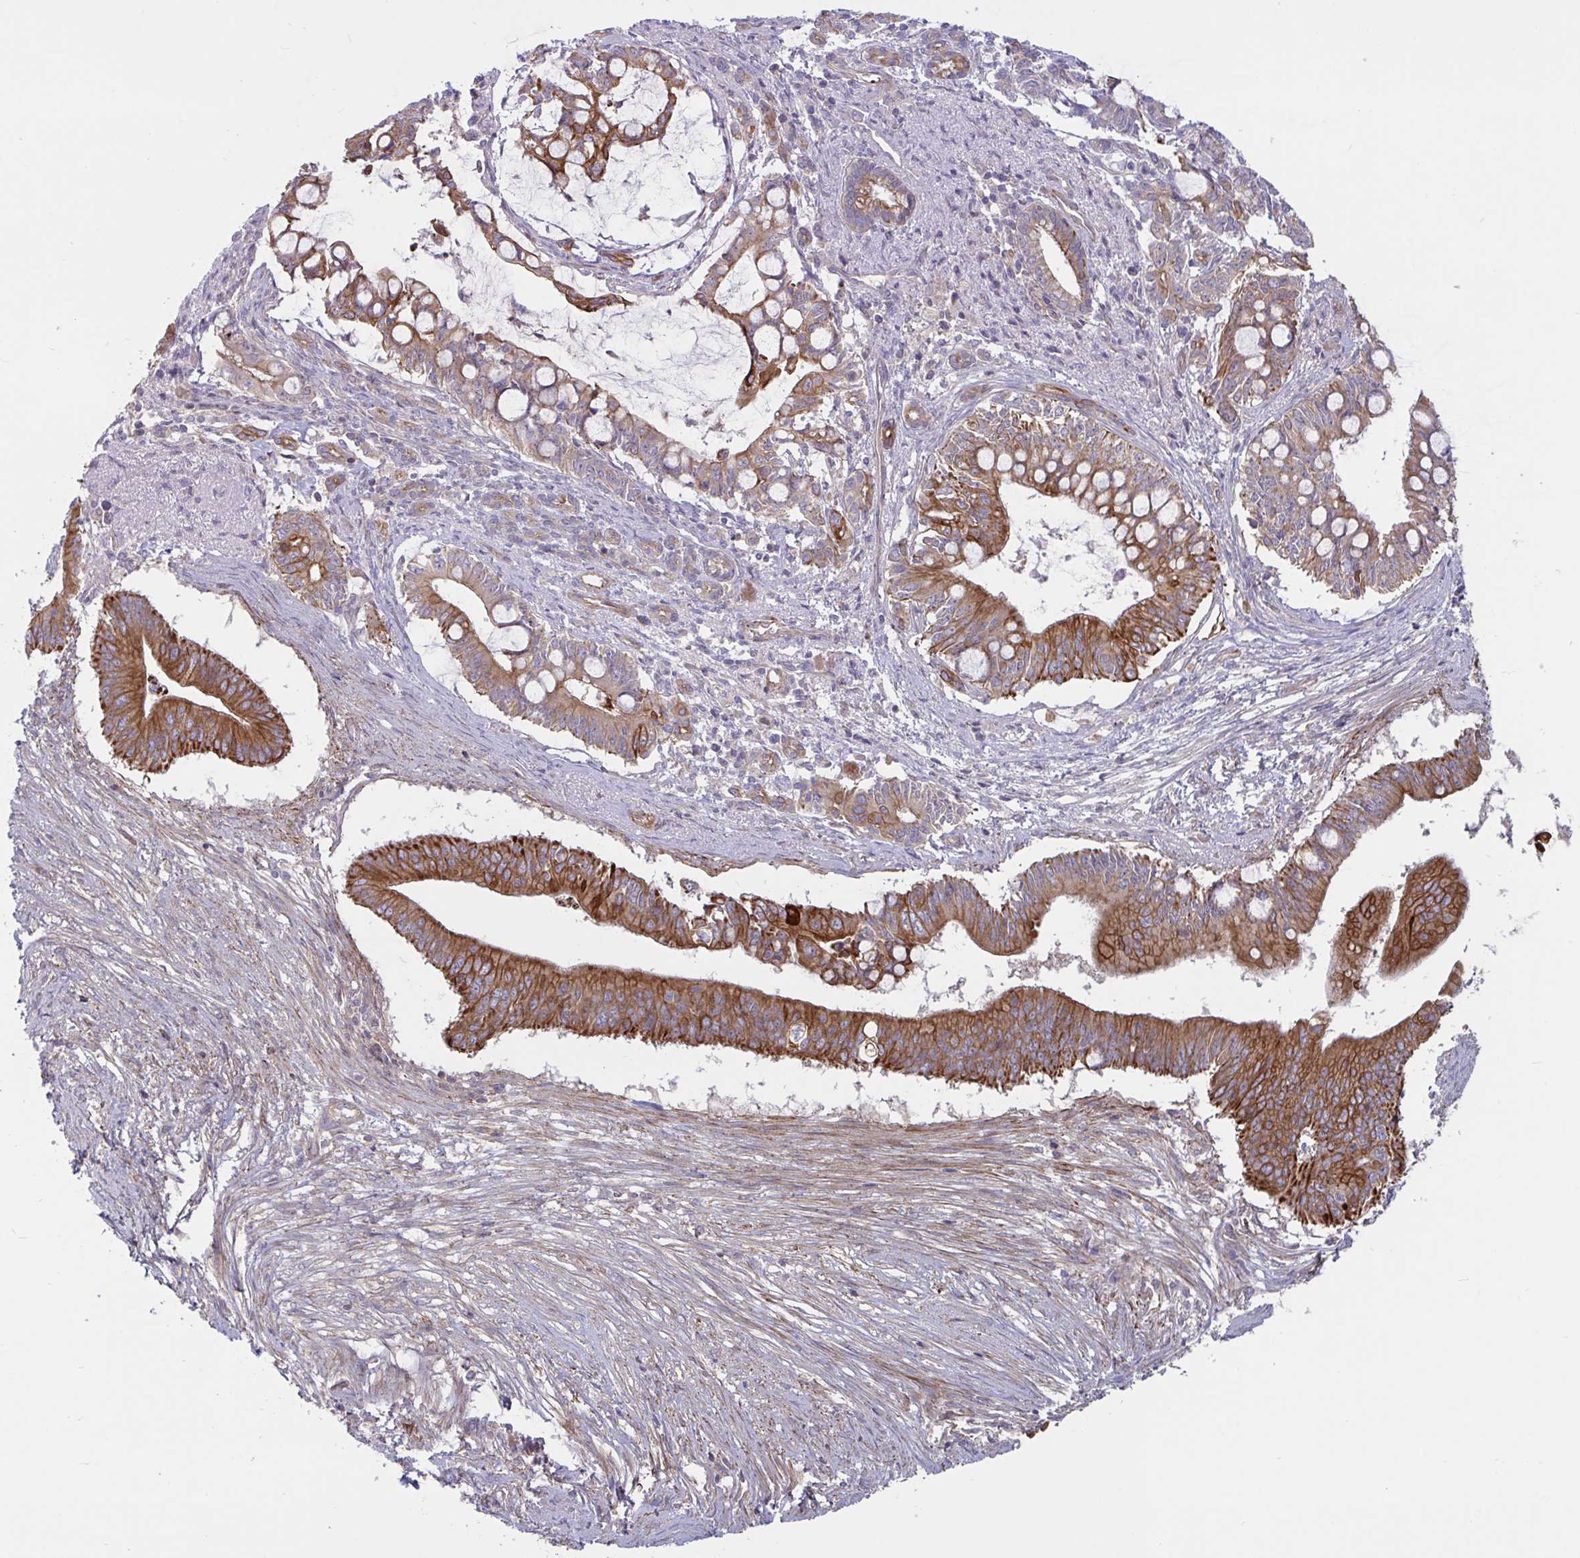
{"staining": {"intensity": "strong", "quantity": ">75%", "location": "cytoplasmic/membranous"}, "tissue": "pancreatic cancer", "cell_type": "Tumor cells", "image_type": "cancer", "snomed": [{"axis": "morphology", "description": "Adenocarcinoma, NOS"}, {"axis": "topography", "description": "Pancreas"}], "caption": "Tumor cells demonstrate strong cytoplasmic/membranous expression in approximately >75% of cells in pancreatic cancer (adenocarcinoma). The staining was performed using DAB to visualize the protein expression in brown, while the nuclei were stained in blue with hematoxylin (Magnification: 20x).", "gene": "TANK", "patient": {"sex": "male", "age": 68}}